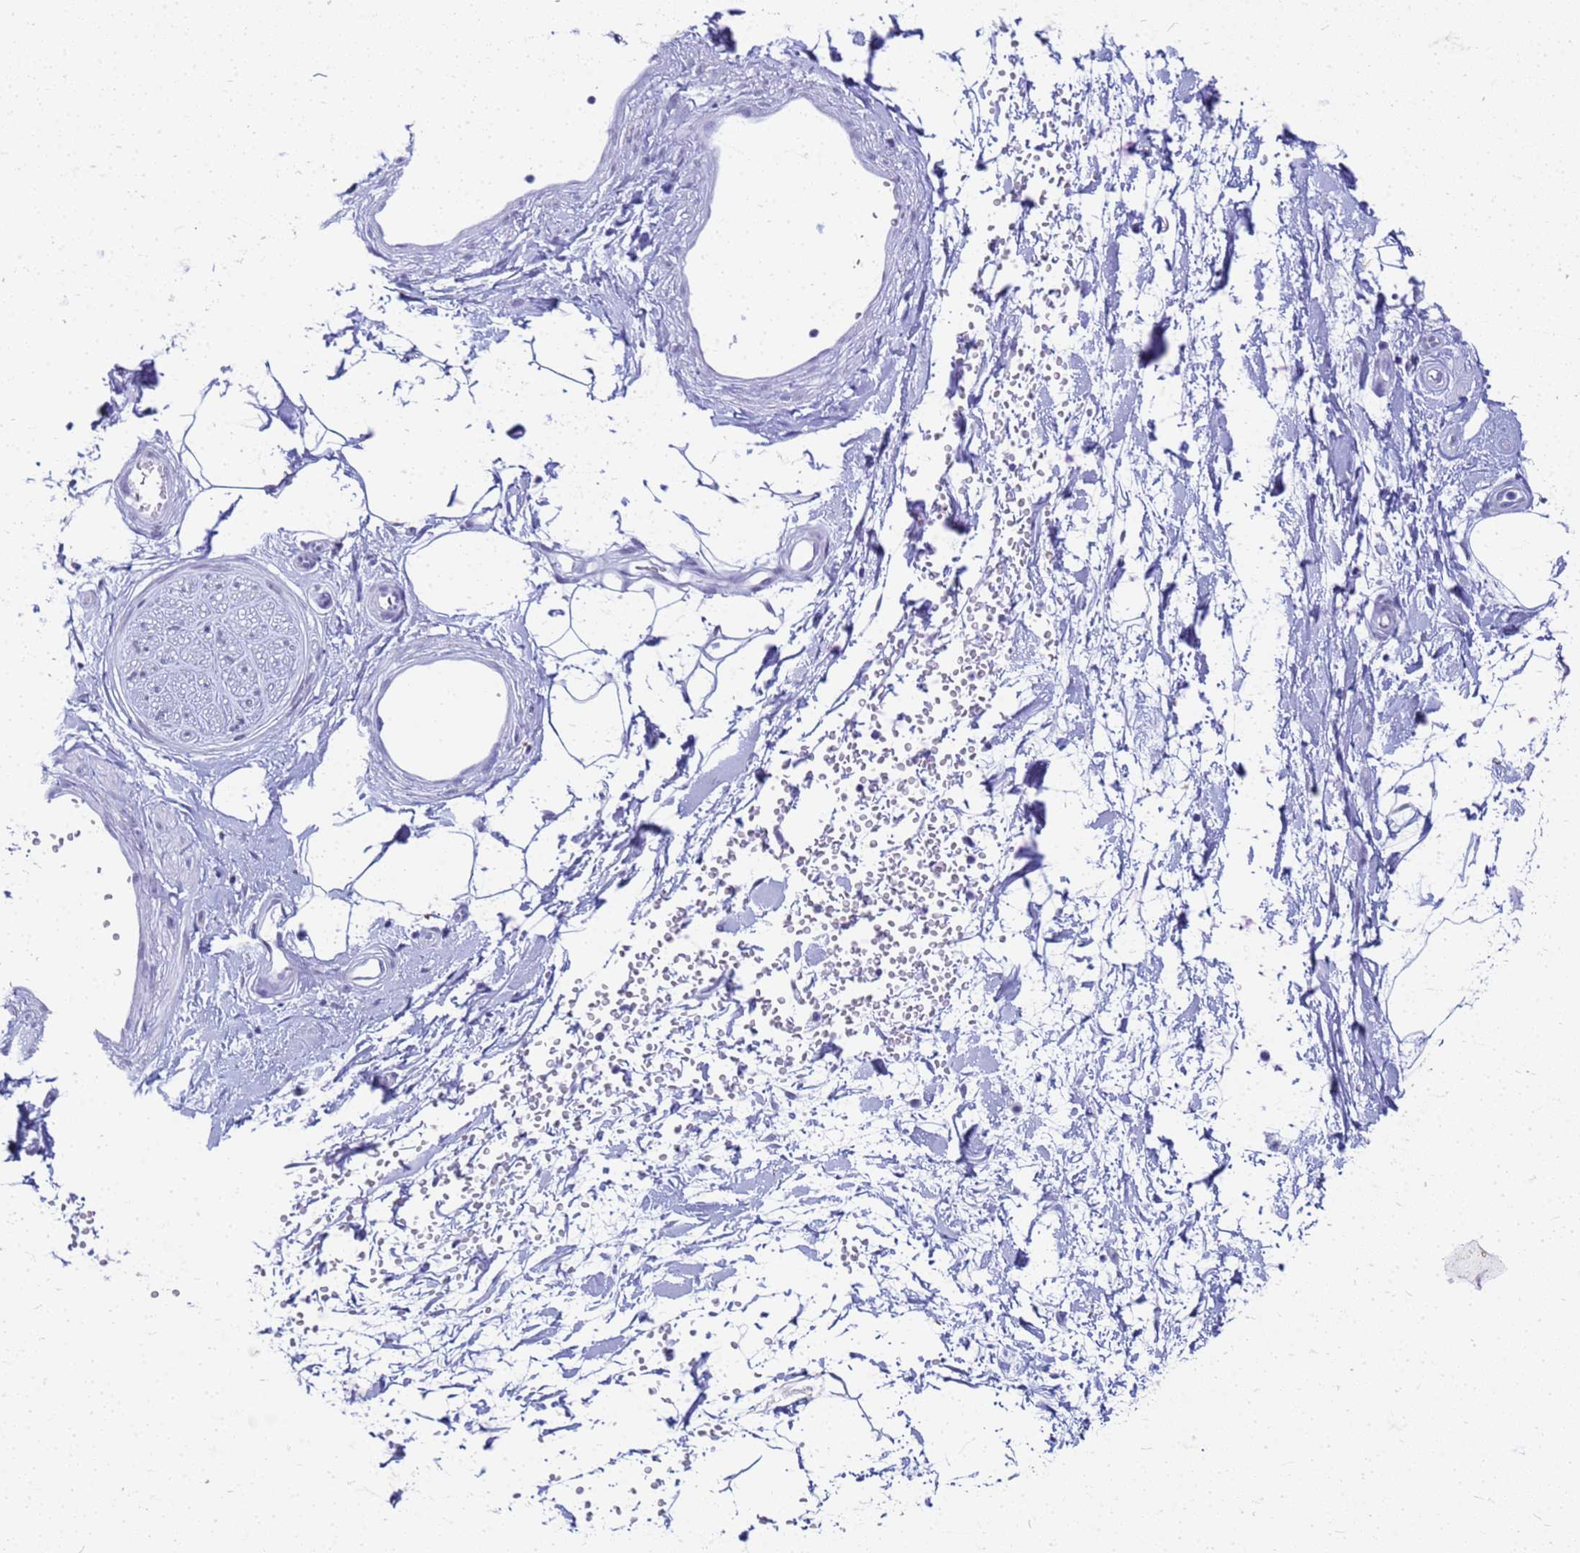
{"staining": {"intensity": "negative", "quantity": "none", "location": "none"}, "tissue": "adipose tissue", "cell_type": "Adipocytes", "image_type": "normal", "snomed": [{"axis": "morphology", "description": "Normal tissue, NOS"}, {"axis": "topography", "description": "Soft tissue"}, {"axis": "topography", "description": "Adipose tissue"}, {"axis": "topography", "description": "Vascular tissue"}, {"axis": "topography", "description": "Peripheral nerve tissue"}], "caption": "An image of human adipose tissue is negative for staining in adipocytes. Brightfield microscopy of IHC stained with DAB (3,3'-diaminobenzidine) (brown) and hematoxylin (blue), captured at high magnification.", "gene": "SLC7A9", "patient": {"sex": "male", "age": 74}}